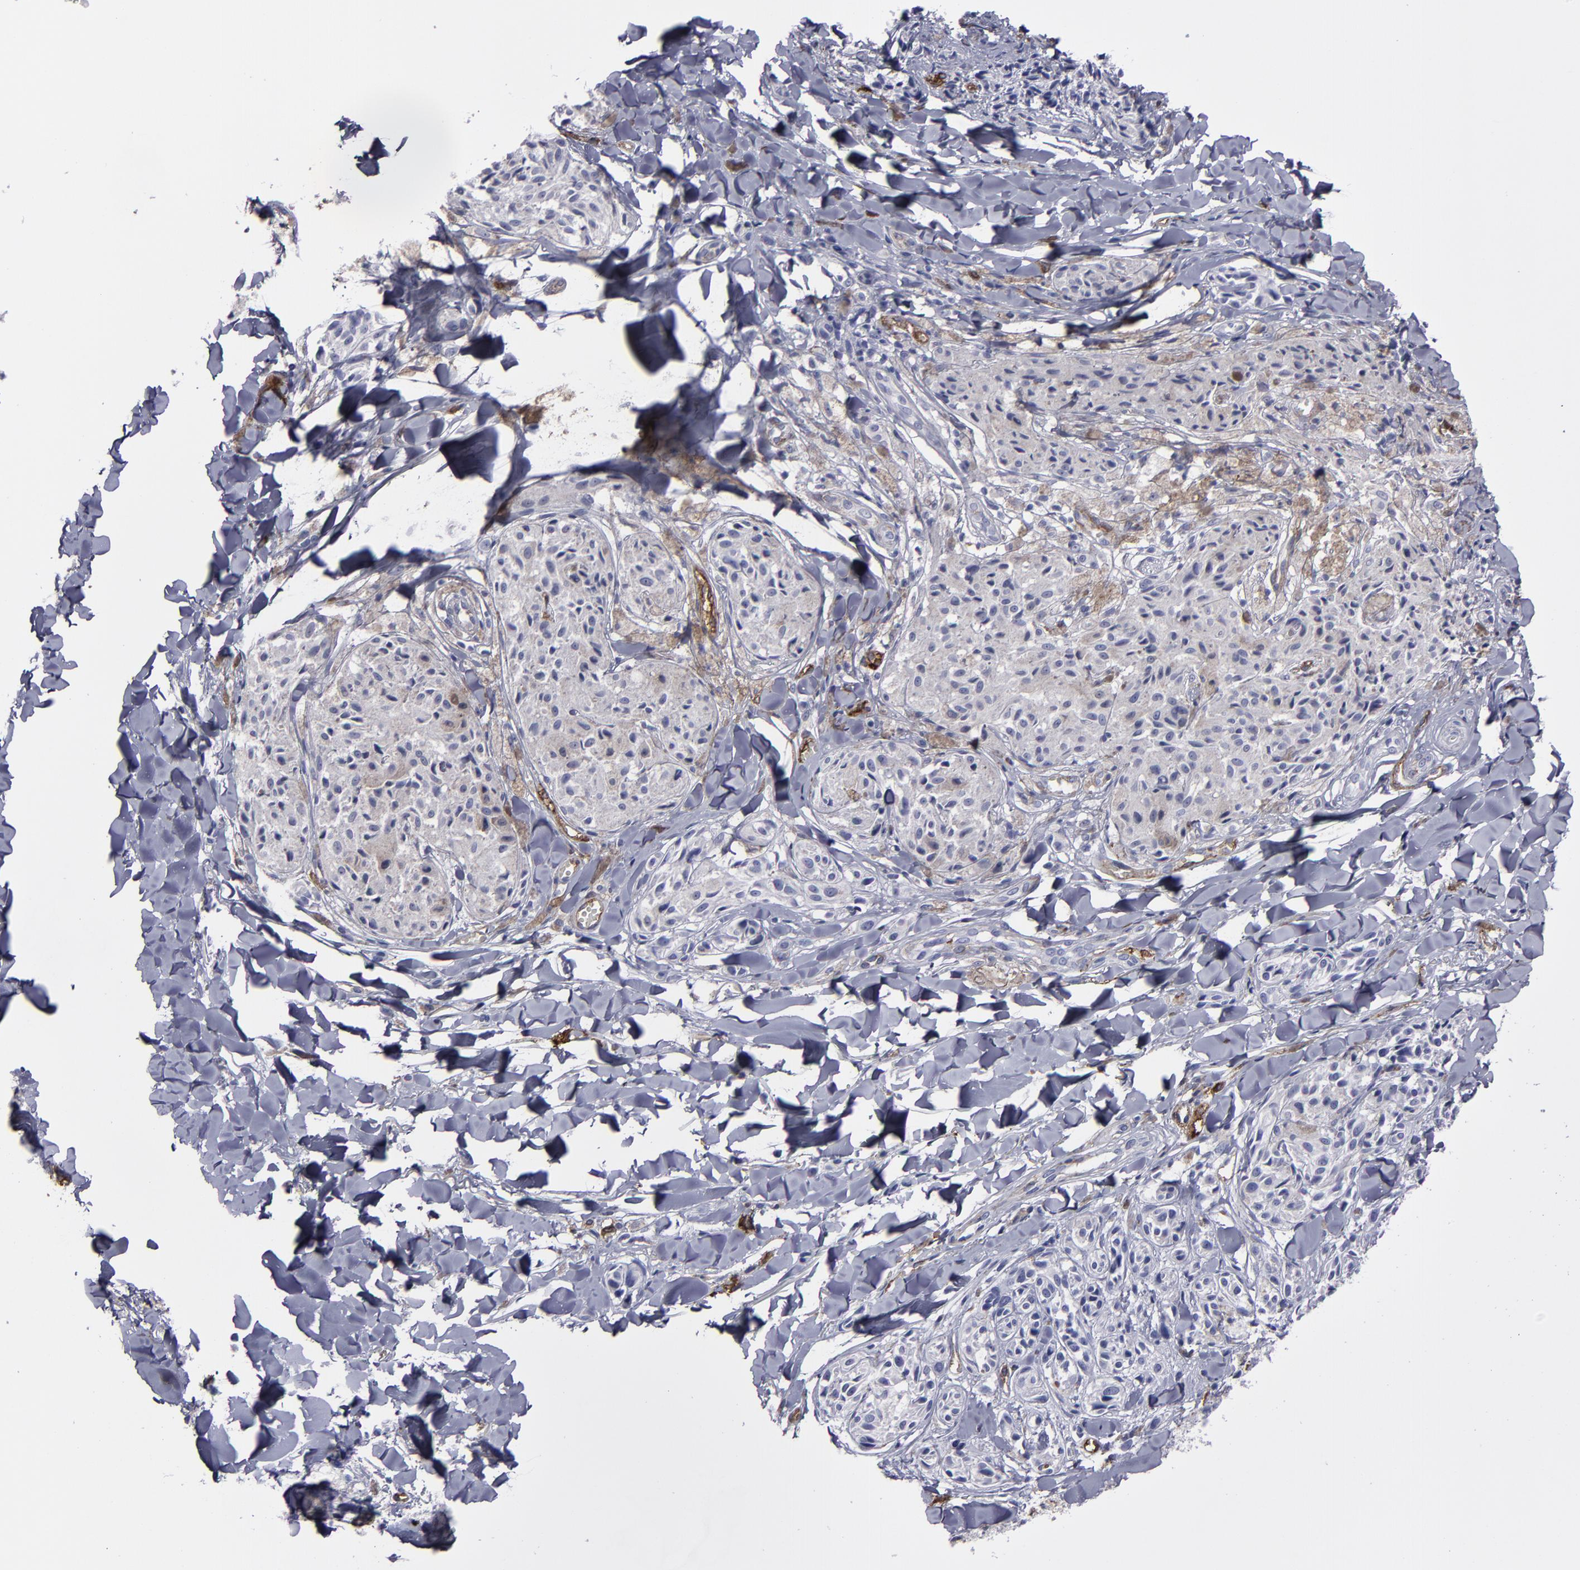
{"staining": {"intensity": "negative", "quantity": "none", "location": "none"}, "tissue": "melanoma", "cell_type": "Tumor cells", "image_type": "cancer", "snomed": [{"axis": "morphology", "description": "Malignant melanoma, Metastatic site"}, {"axis": "topography", "description": "Skin"}], "caption": "An immunohistochemistry (IHC) image of malignant melanoma (metastatic site) is shown. There is no staining in tumor cells of malignant melanoma (metastatic site). (Immunohistochemistry, brightfield microscopy, high magnification).", "gene": "CD36", "patient": {"sex": "female", "age": 66}}